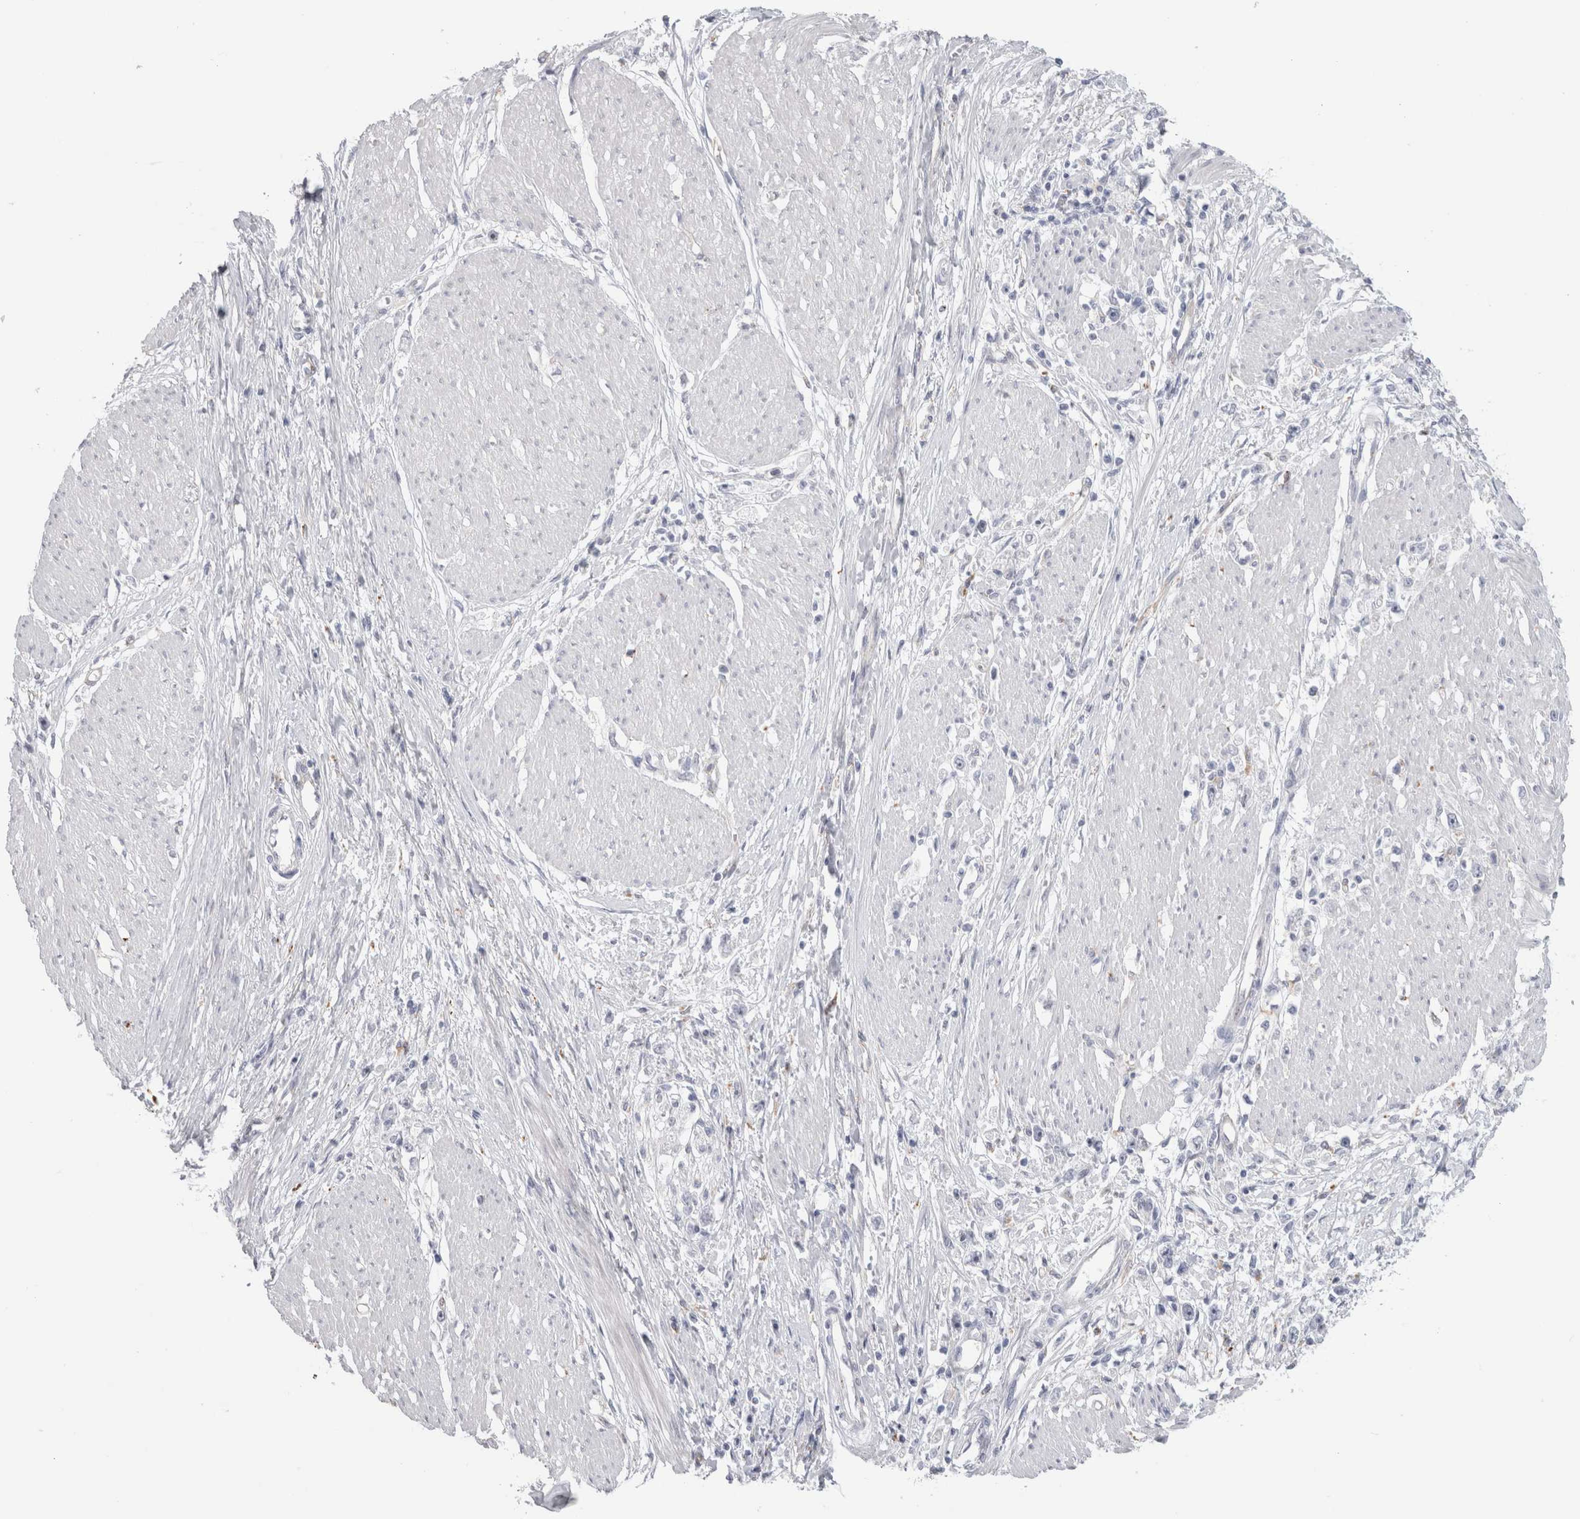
{"staining": {"intensity": "negative", "quantity": "none", "location": "none"}, "tissue": "stomach cancer", "cell_type": "Tumor cells", "image_type": "cancer", "snomed": [{"axis": "morphology", "description": "Adenocarcinoma, NOS"}, {"axis": "topography", "description": "Stomach"}], "caption": "There is no significant staining in tumor cells of adenocarcinoma (stomach).", "gene": "ANKMY1", "patient": {"sex": "female", "age": 59}}